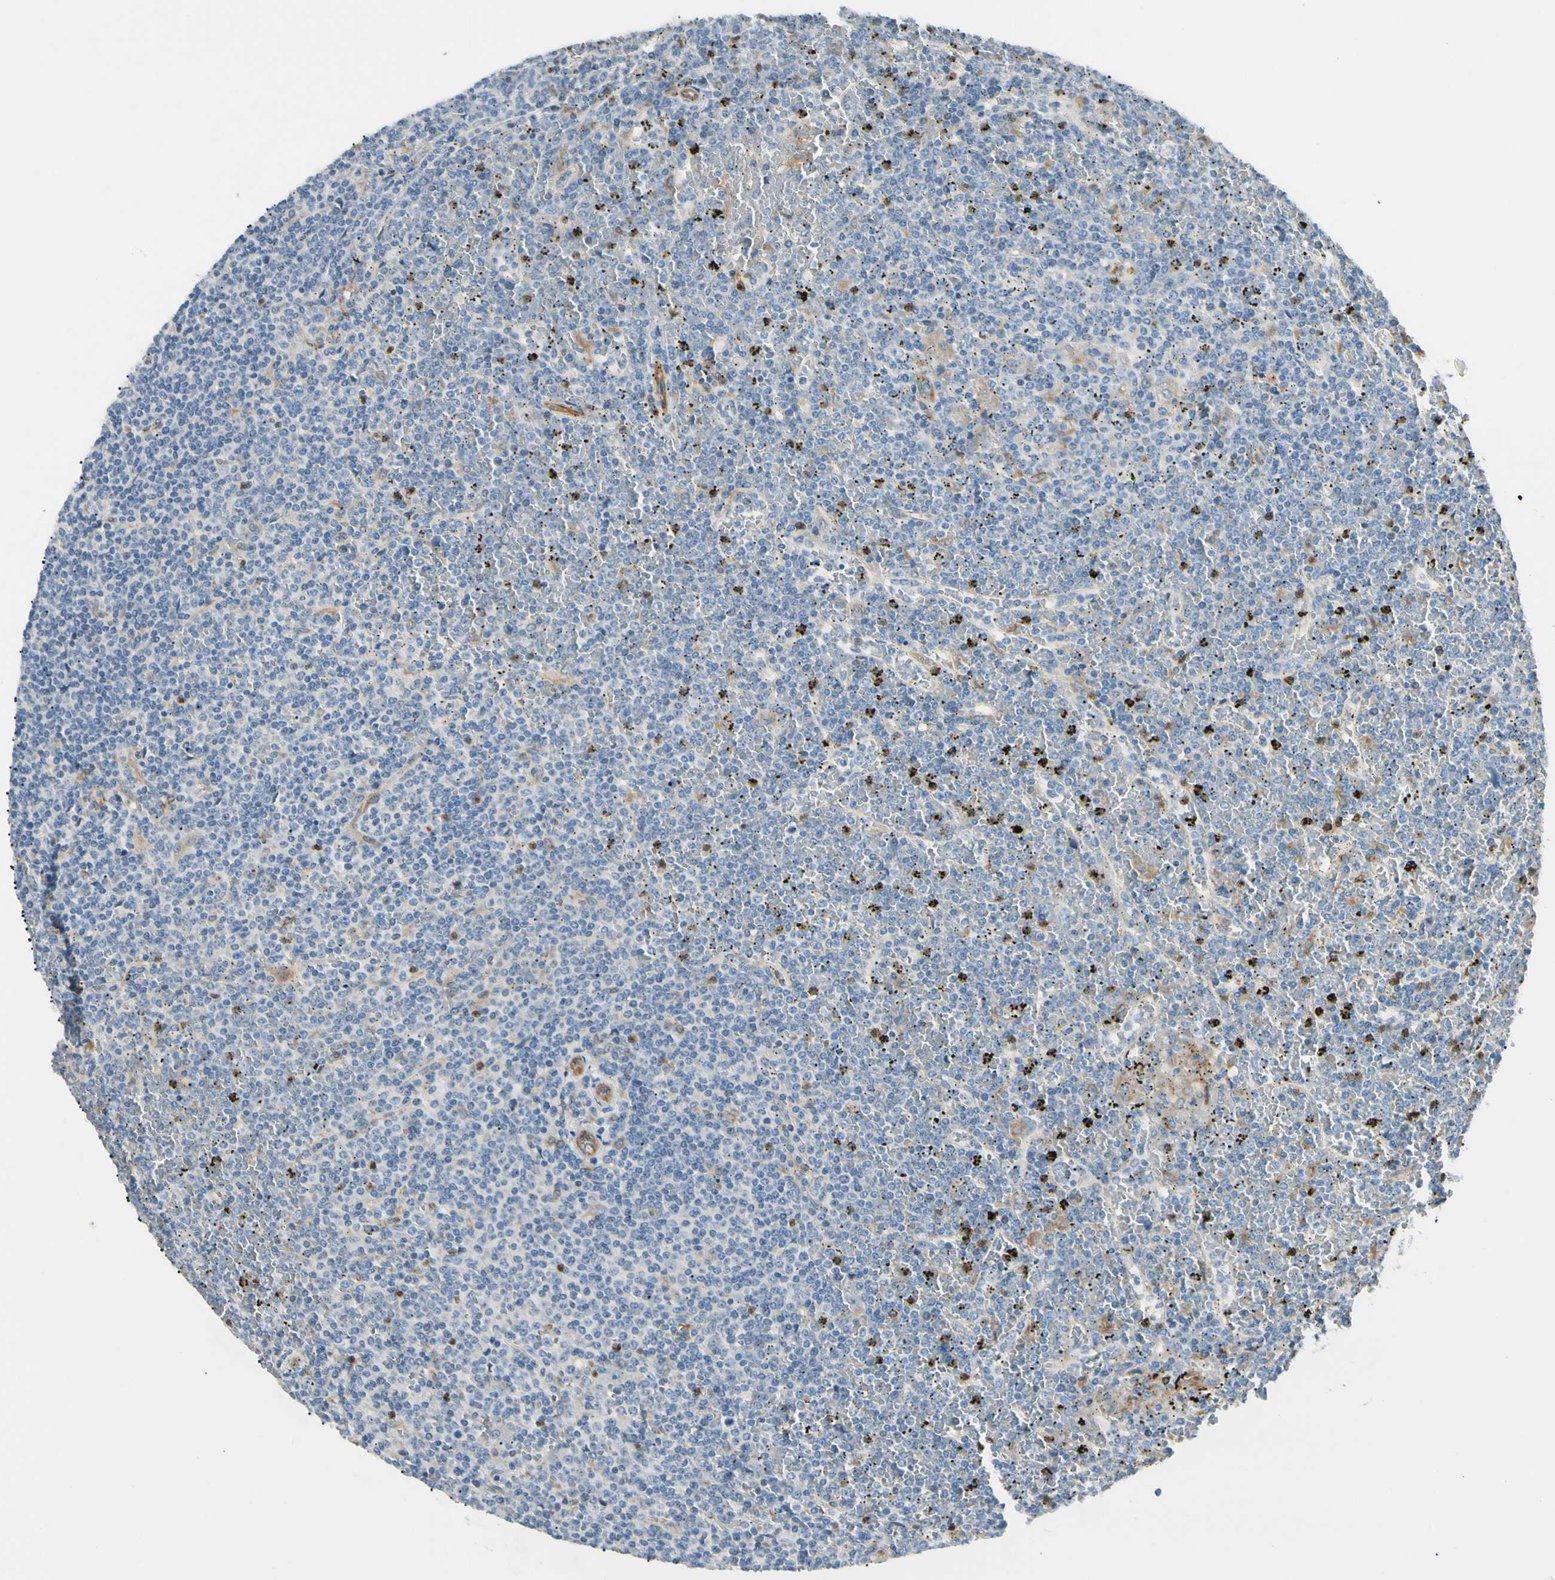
{"staining": {"intensity": "moderate", "quantity": "<25%", "location": "cytoplasmic/membranous"}, "tissue": "lymphoma", "cell_type": "Tumor cells", "image_type": "cancer", "snomed": [{"axis": "morphology", "description": "Malignant lymphoma, non-Hodgkin's type, Low grade"}, {"axis": "topography", "description": "Spleen"}], "caption": "Approximately <25% of tumor cells in human low-grade malignant lymphoma, non-Hodgkin's type display moderate cytoplasmic/membranous protein staining as visualized by brown immunohistochemical staining.", "gene": "LPCAT2", "patient": {"sex": "female", "age": 19}}